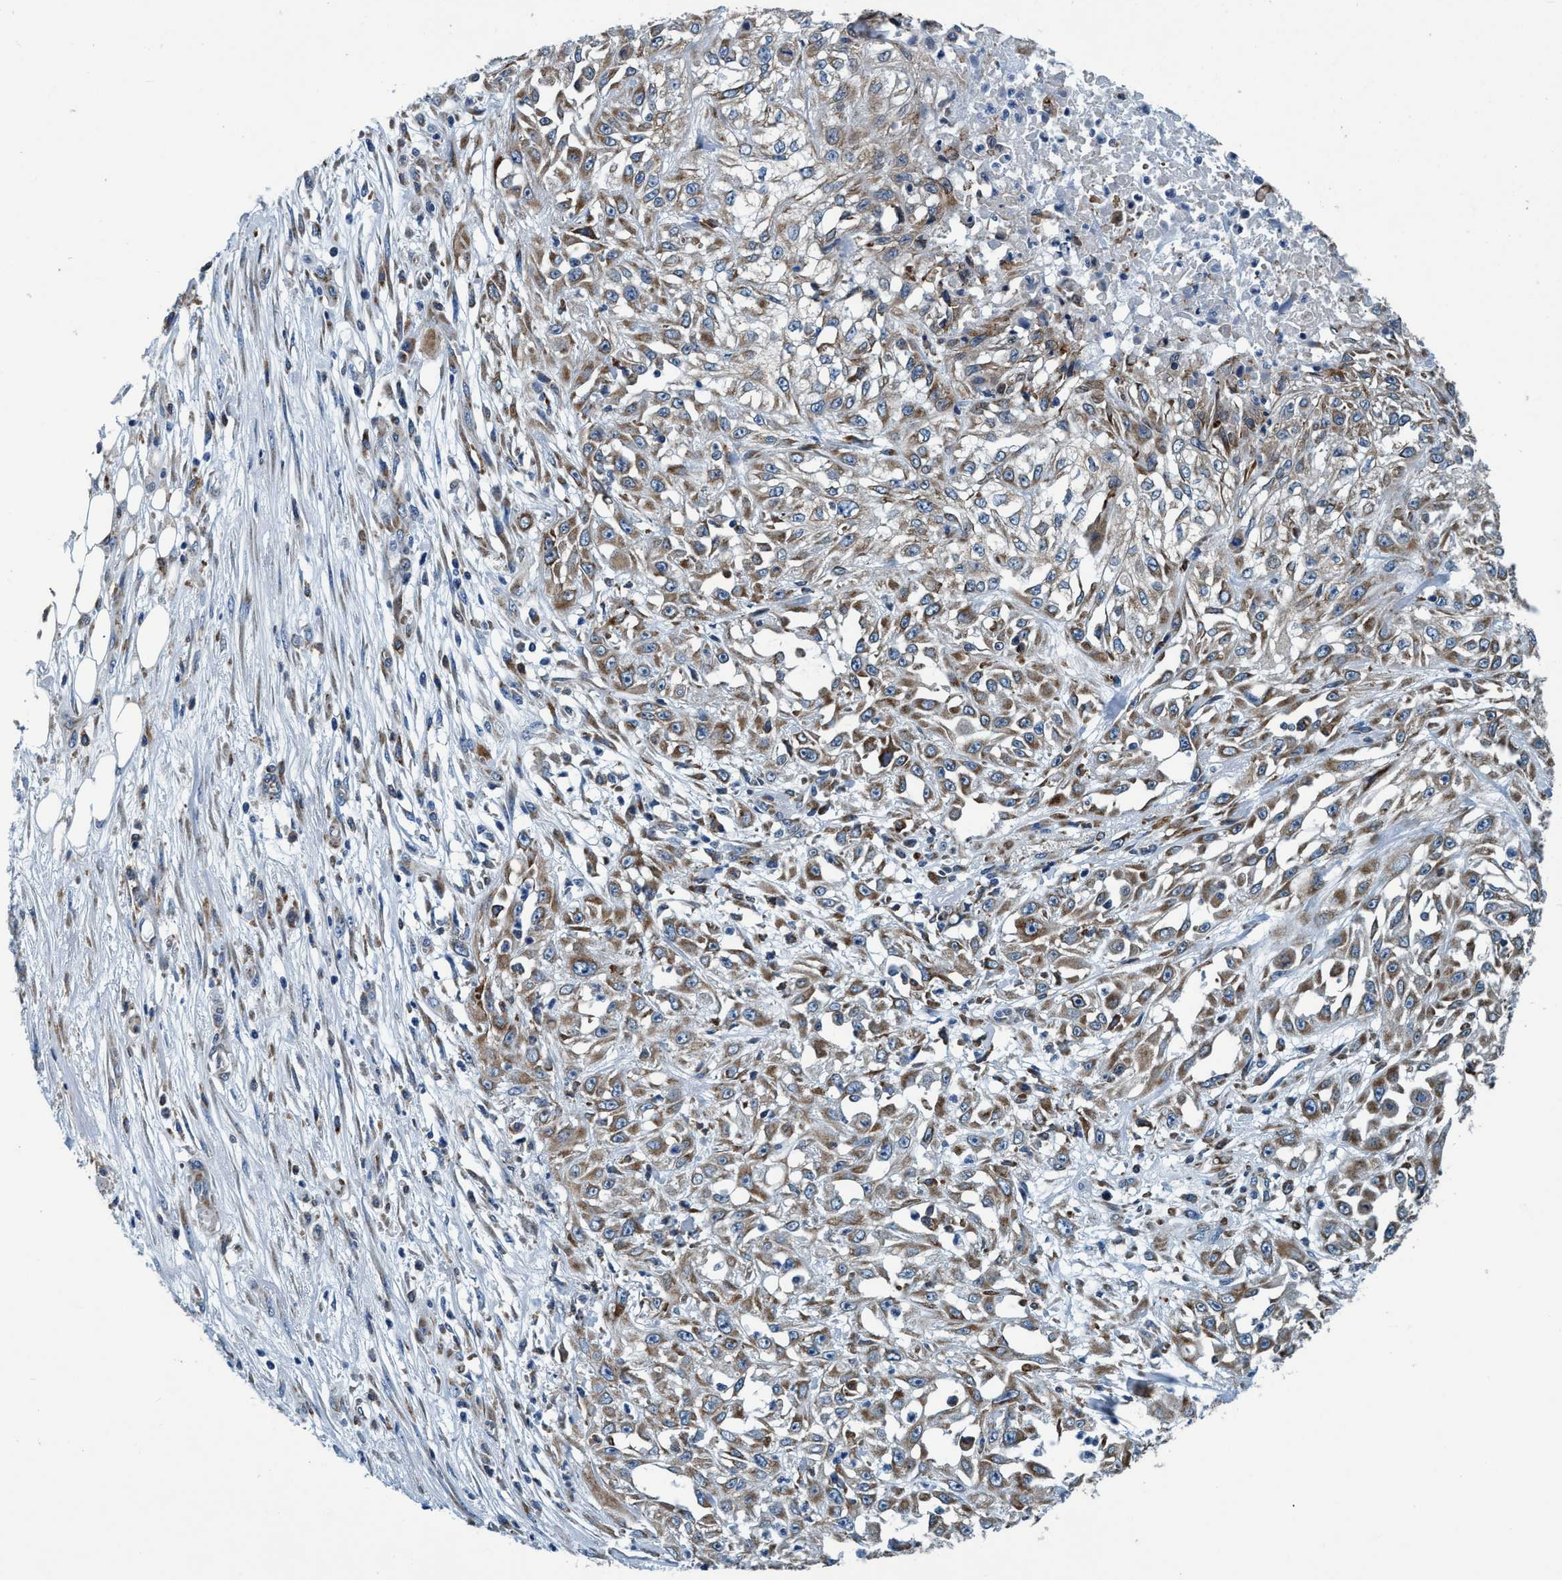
{"staining": {"intensity": "moderate", "quantity": ">75%", "location": "cytoplasmic/membranous"}, "tissue": "skin cancer", "cell_type": "Tumor cells", "image_type": "cancer", "snomed": [{"axis": "morphology", "description": "Squamous cell carcinoma, NOS"}, {"axis": "morphology", "description": "Squamous cell carcinoma, metastatic, NOS"}, {"axis": "topography", "description": "Skin"}, {"axis": "topography", "description": "Lymph node"}], "caption": "Approximately >75% of tumor cells in skin metastatic squamous cell carcinoma demonstrate moderate cytoplasmic/membranous protein staining as visualized by brown immunohistochemical staining.", "gene": "ARMC9", "patient": {"sex": "male", "age": 75}}